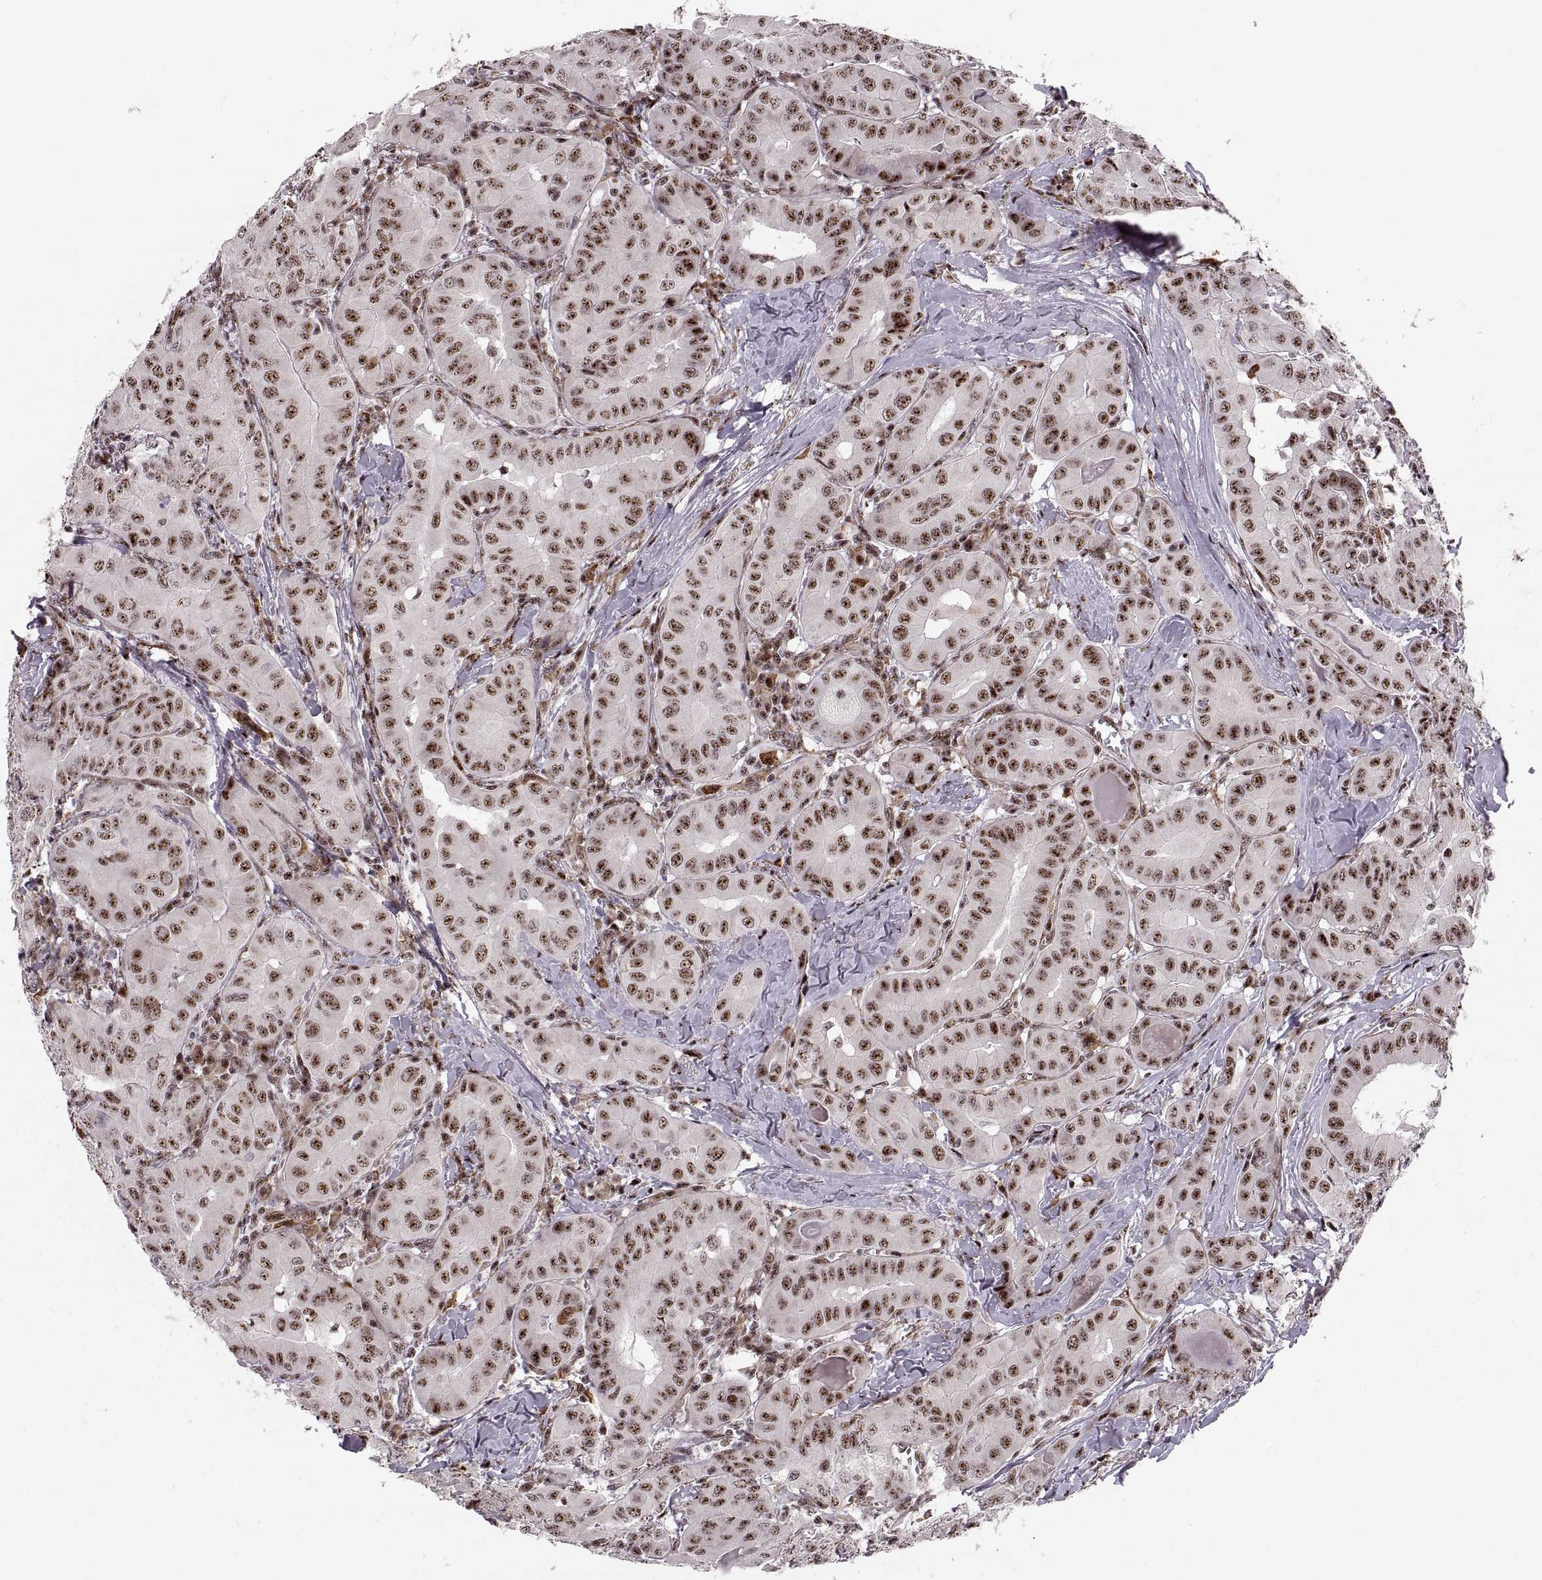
{"staining": {"intensity": "strong", "quantity": ">75%", "location": "nuclear"}, "tissue": "thyroid cancer", "cell_type": "Tumor cells", "image_type": "cancer", "snomed": [{"axis": "morphology", "description": "Papillary adenocarcinoma, NOS"}, {"axis": "topography", "description": "Thyroid gland"}], "caption": "This photomicrograph exhibits immunohistochemistry staining of human papillary adenocarcinoma (thyroid), with high strong nuclear expression in about >75% of tumor cells.", "gene": "ZCCHC17", "patient": {"sex": "female", "age": 37}}